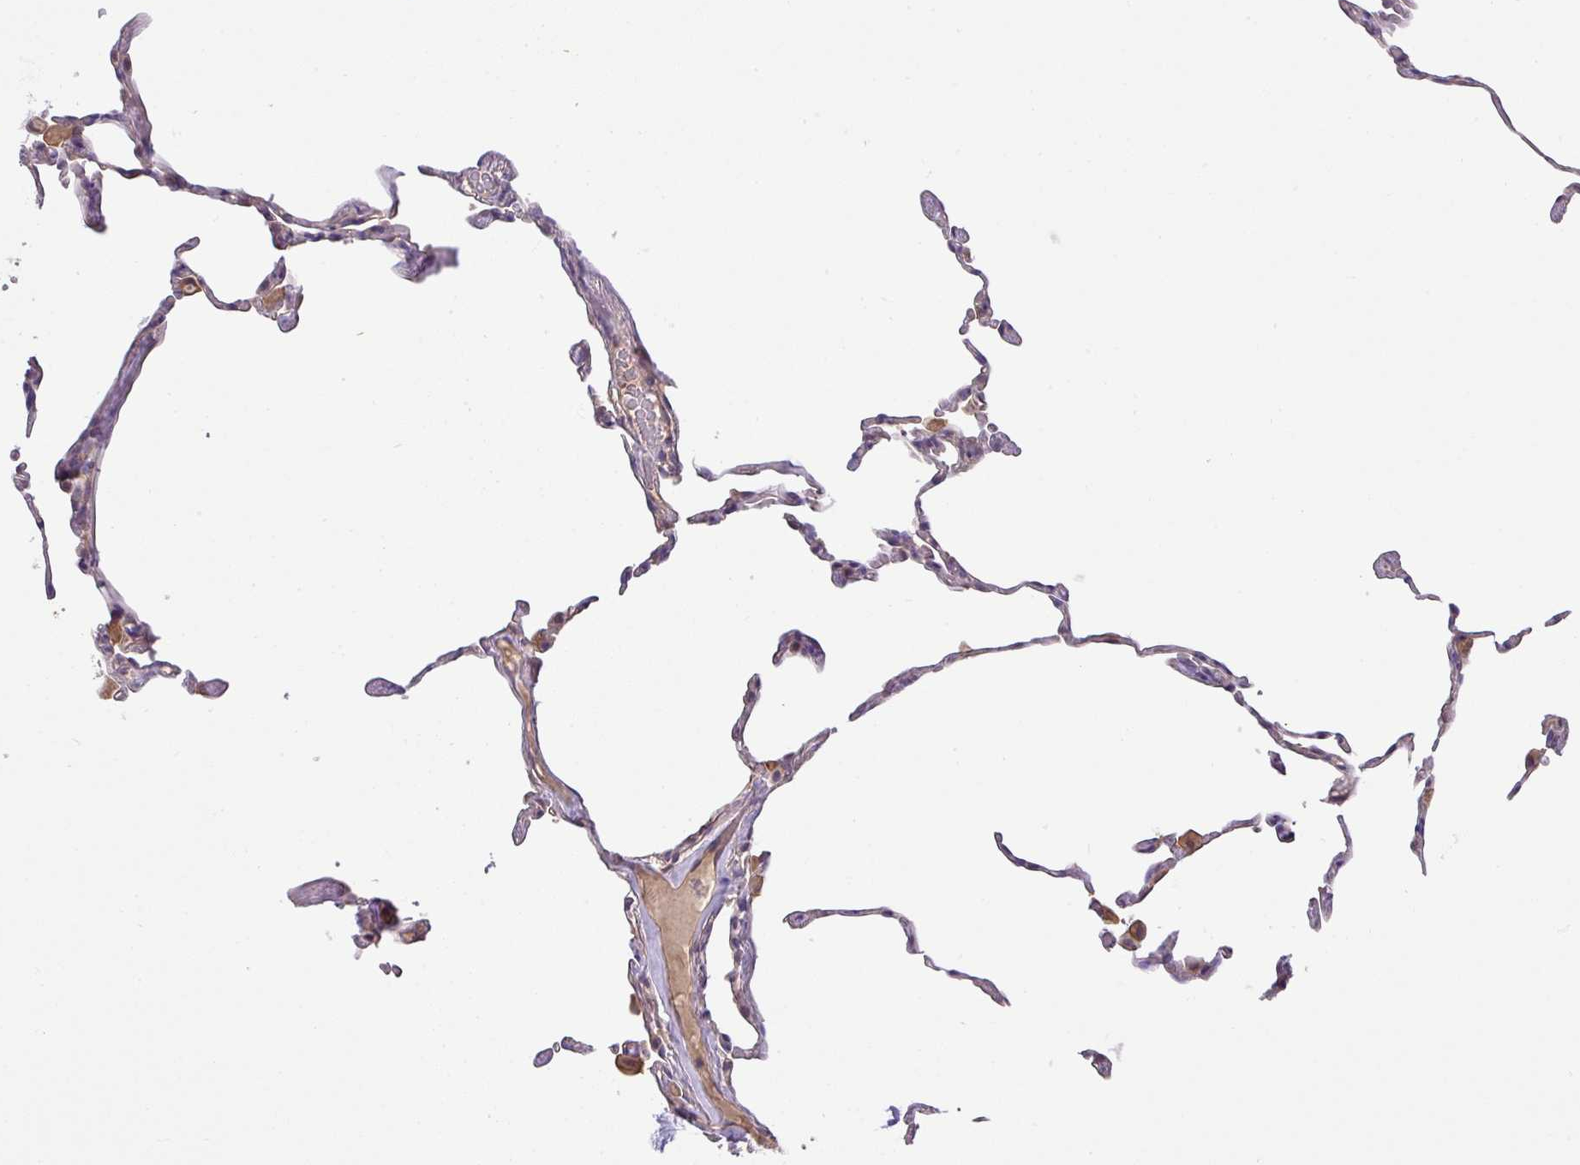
{"staining": {"intensity": "negative", "quantity": "none", "location": "none"}, "tissue": "lung", "cell_type": "Alveolar cells", "image_type": "normal", "snomed": [{"axis": "morphology", "description": "Normal tissue, NOS"}, {"axis": "topography", "description": "Lung"}], "caption": "Immunohistochemistry (IHC) of unremarkable human lung exhibits no positivity in alveolar cells.", "gene": "GCNT7", "patient": {"sex": "female", "age": 57}}